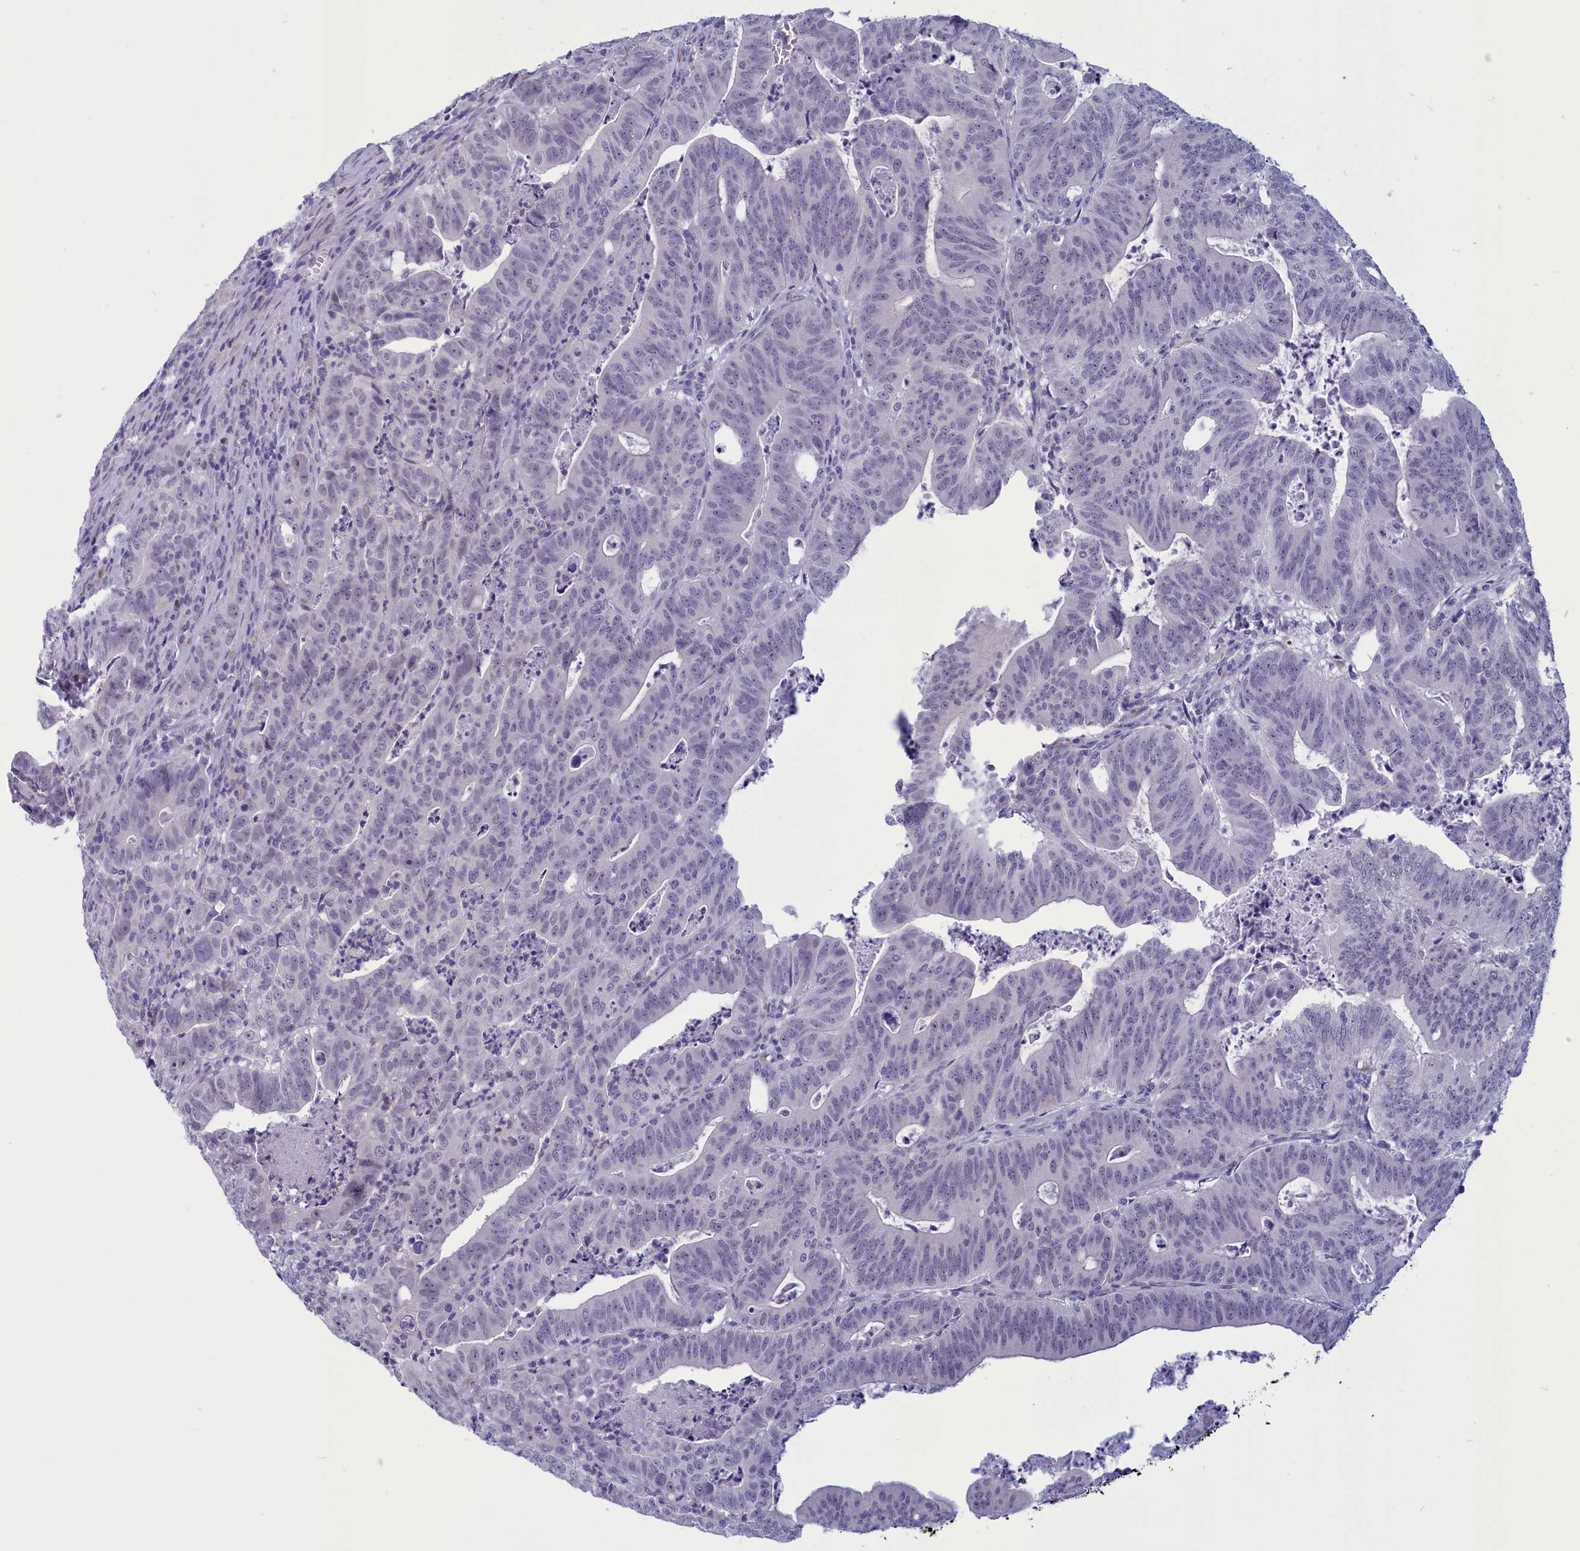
{"staining": {"intensity": "negative", "quantity": "none", "location": "none"}, "tissue": "colorectal cancer", "cell_type": "Tumor cells", "image_type": "cancer", "snomed": [{"axis": "morphology", "description": "Adenocarcinoma, NOS"}, {"axis": "topography", "description": "Rectum"}], "caption": "Tumor cells show no significant protein expression in colorectal cancer.", "gene": "ELOA2", "patient": {"sex": "male", "age": 69}}